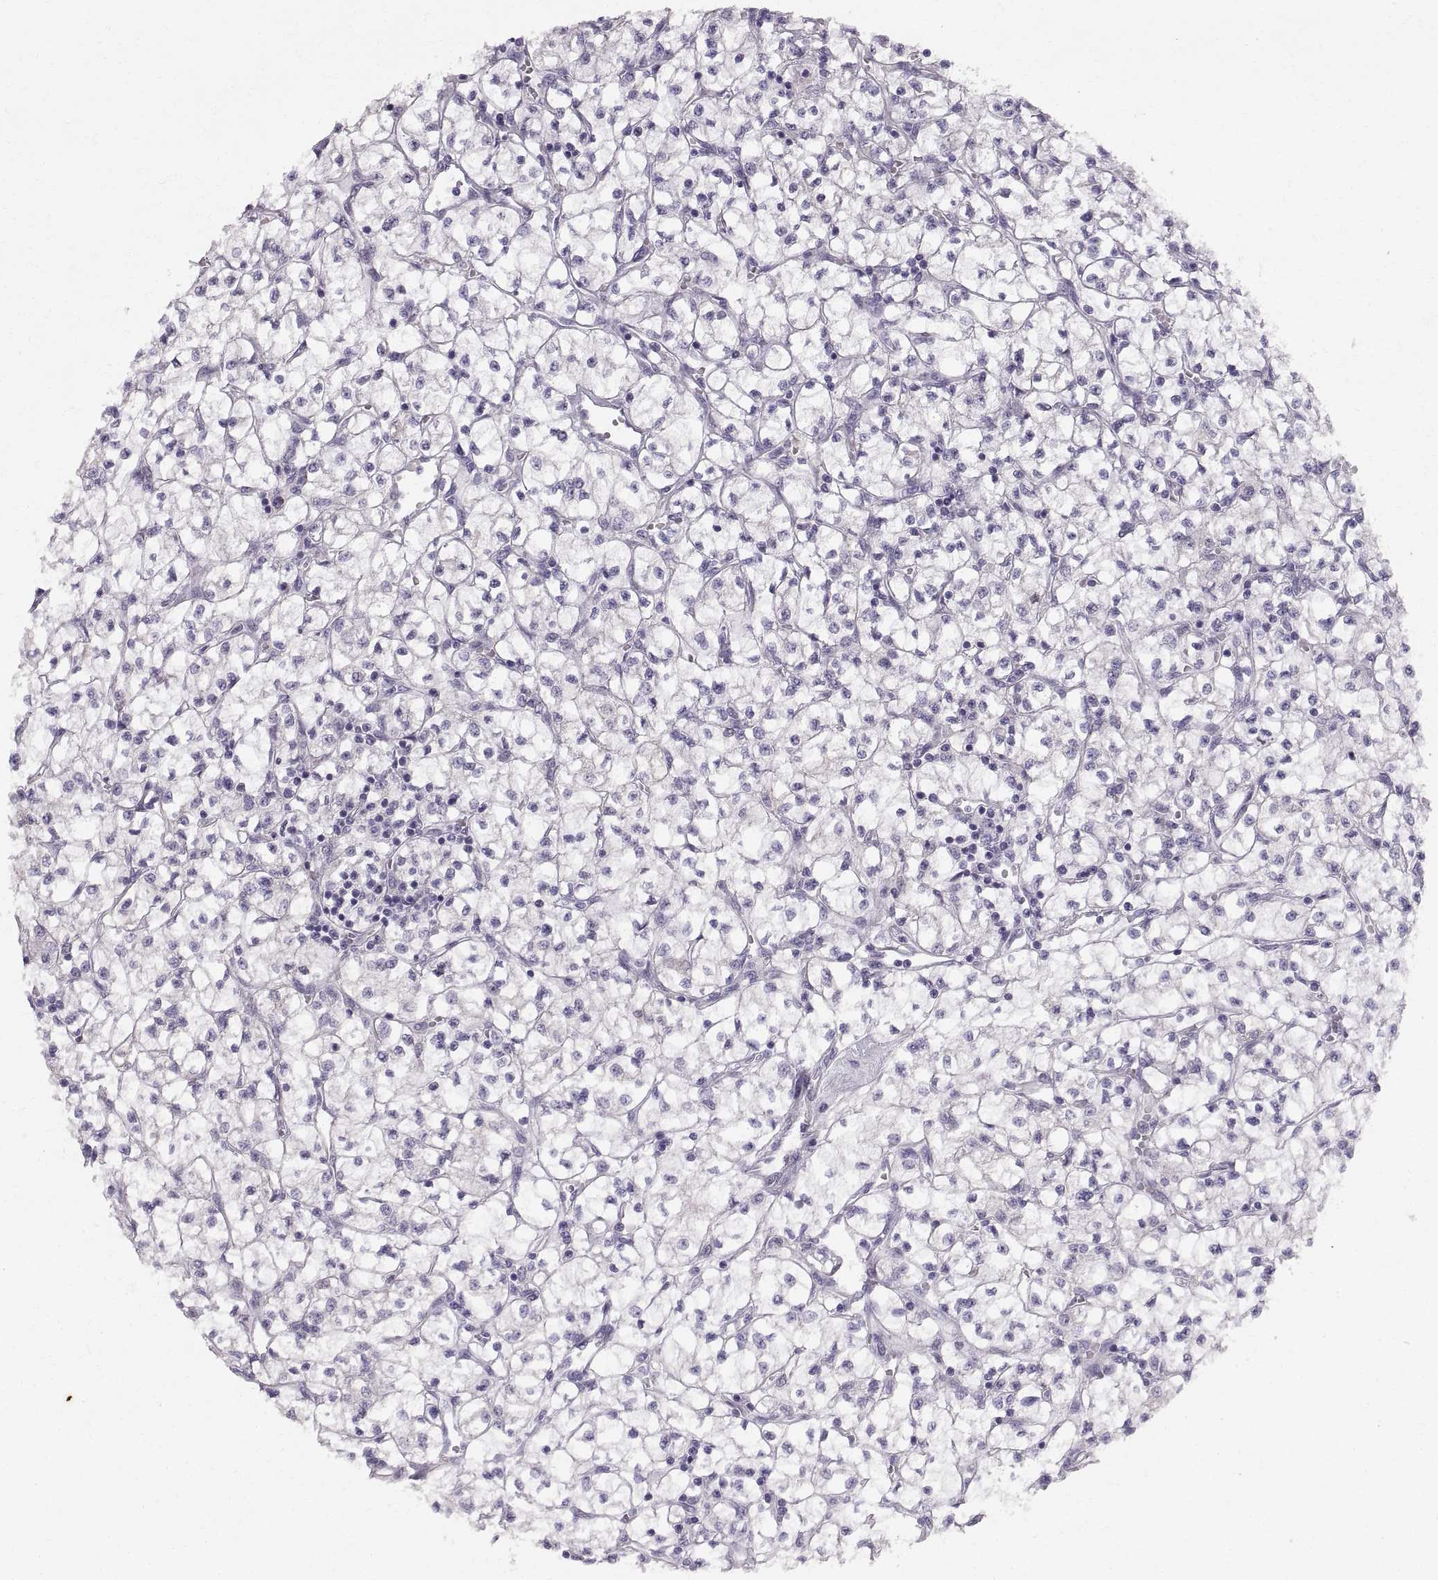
{"staining": {"intensity": "negative", "quantity": "none", "location": "none"}, "tissue": "renal cancer", "cell_type": "Tumor cells", "image_type": "cancer", "snomed": [{"axis": "morphology", "description": "Adenocarcinoma, NOS"}, {"axis": "topography", "description": "Kidney"}], "caption": "The IHC histopathology image has no significant expression in tumor cells of renal adenocarcinoma tissue.", "gene": "SLC22A6", "patient": {"sex": "female", "age": 64}}